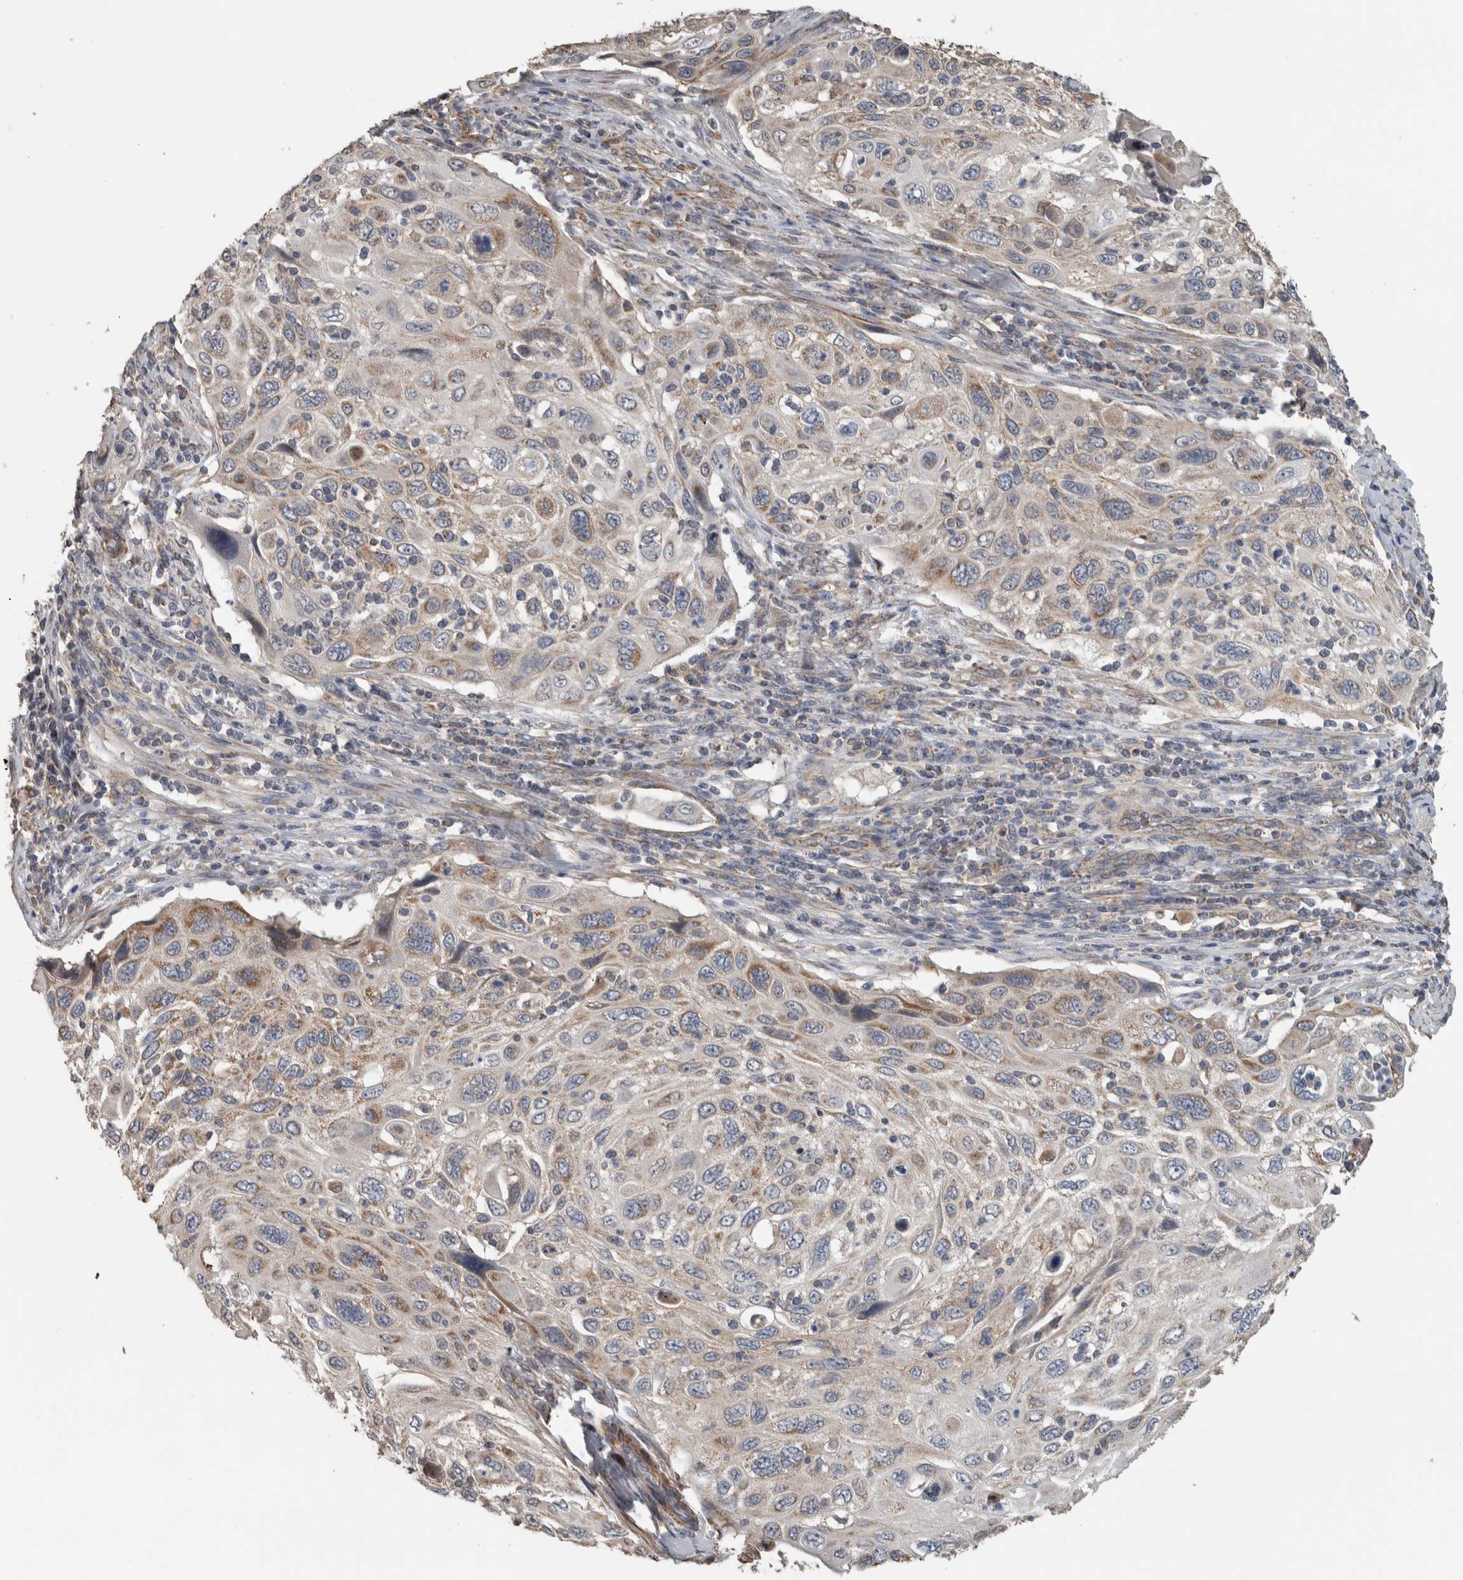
{"staining": {"intensity": "moderate", "quantity": "25%-75%", "location": "cytoplasmic/membranous"}, "tissue": "cervical cancer", "cell_type": "Tumor cells", "image_type": "cancer", "snomed": [{"axis": "morphology", "description": "Squamous cell carcinoma, NOS"}, {"axis": "topography", "description": "Cervix"}], "caption": "This photomicrograph exhibits IHC staining of cervical cancer, with medium moderate cytoplasmic/membranous expression in about 25%-75% of tumor cells.", "gene": "ARMC1", "patient": {"sex": "female", "age": 70}}